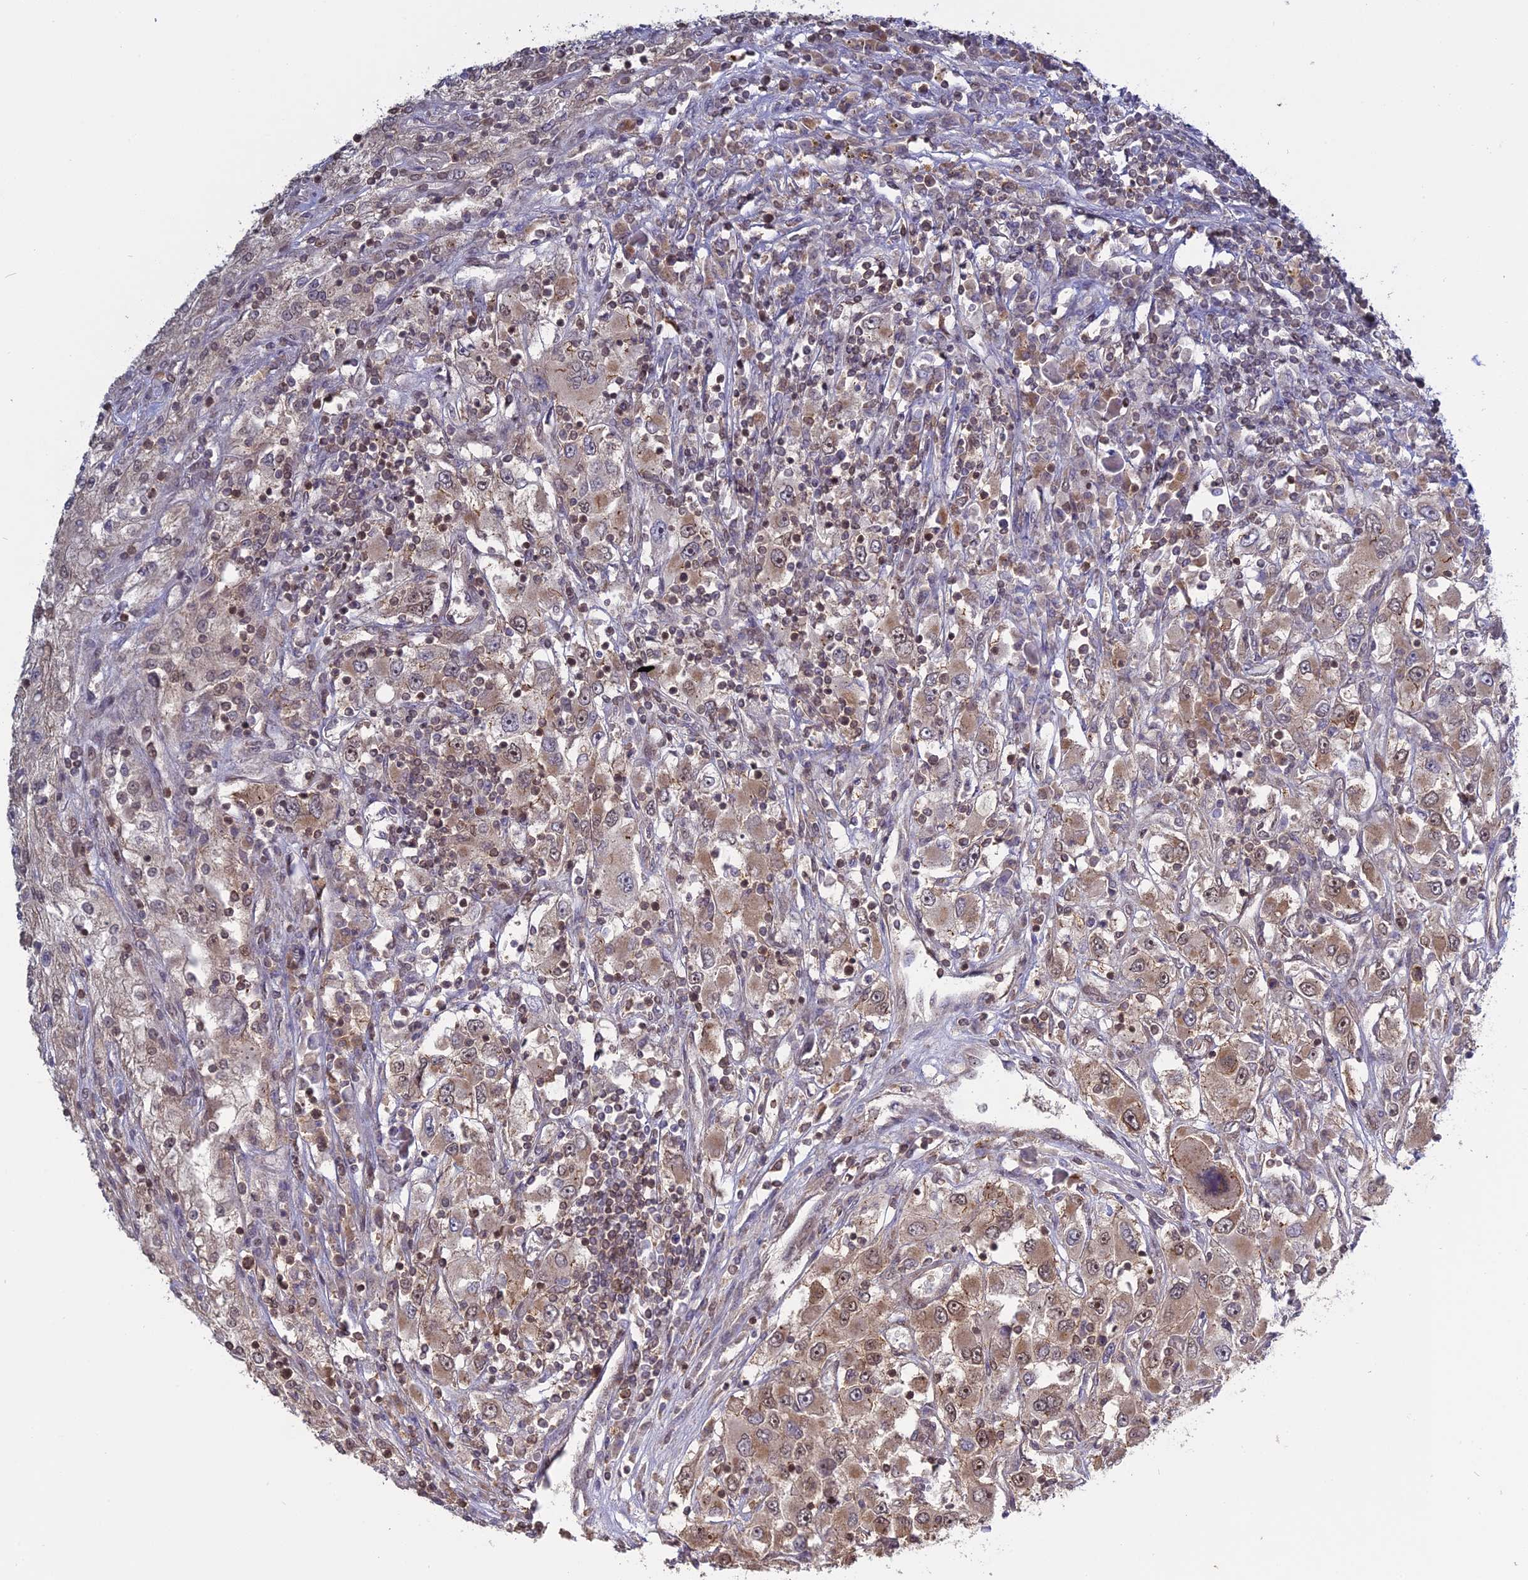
{"staining": {"intensity": "weak", "quantity": ">75%", "location": "cytoplasmic/membranous,nuclear"}, "tissue": "renal cancer", "cell_type": "Tumor cells", "image_type": "cancer", "snomed": [{"axis": "morphology", "description": "Adenocarcinoma, NOS"}, {"axis": "topography", "description": "Kidney"}], "caption": "High-power microscopy captured an IHC image of renal cancer, revealing weak cytoplasmic/membranous and nuclear staining in about >75% of tumor cells.", "gene": "PKIG", "patient": {"sex": "female", "age": 52}}